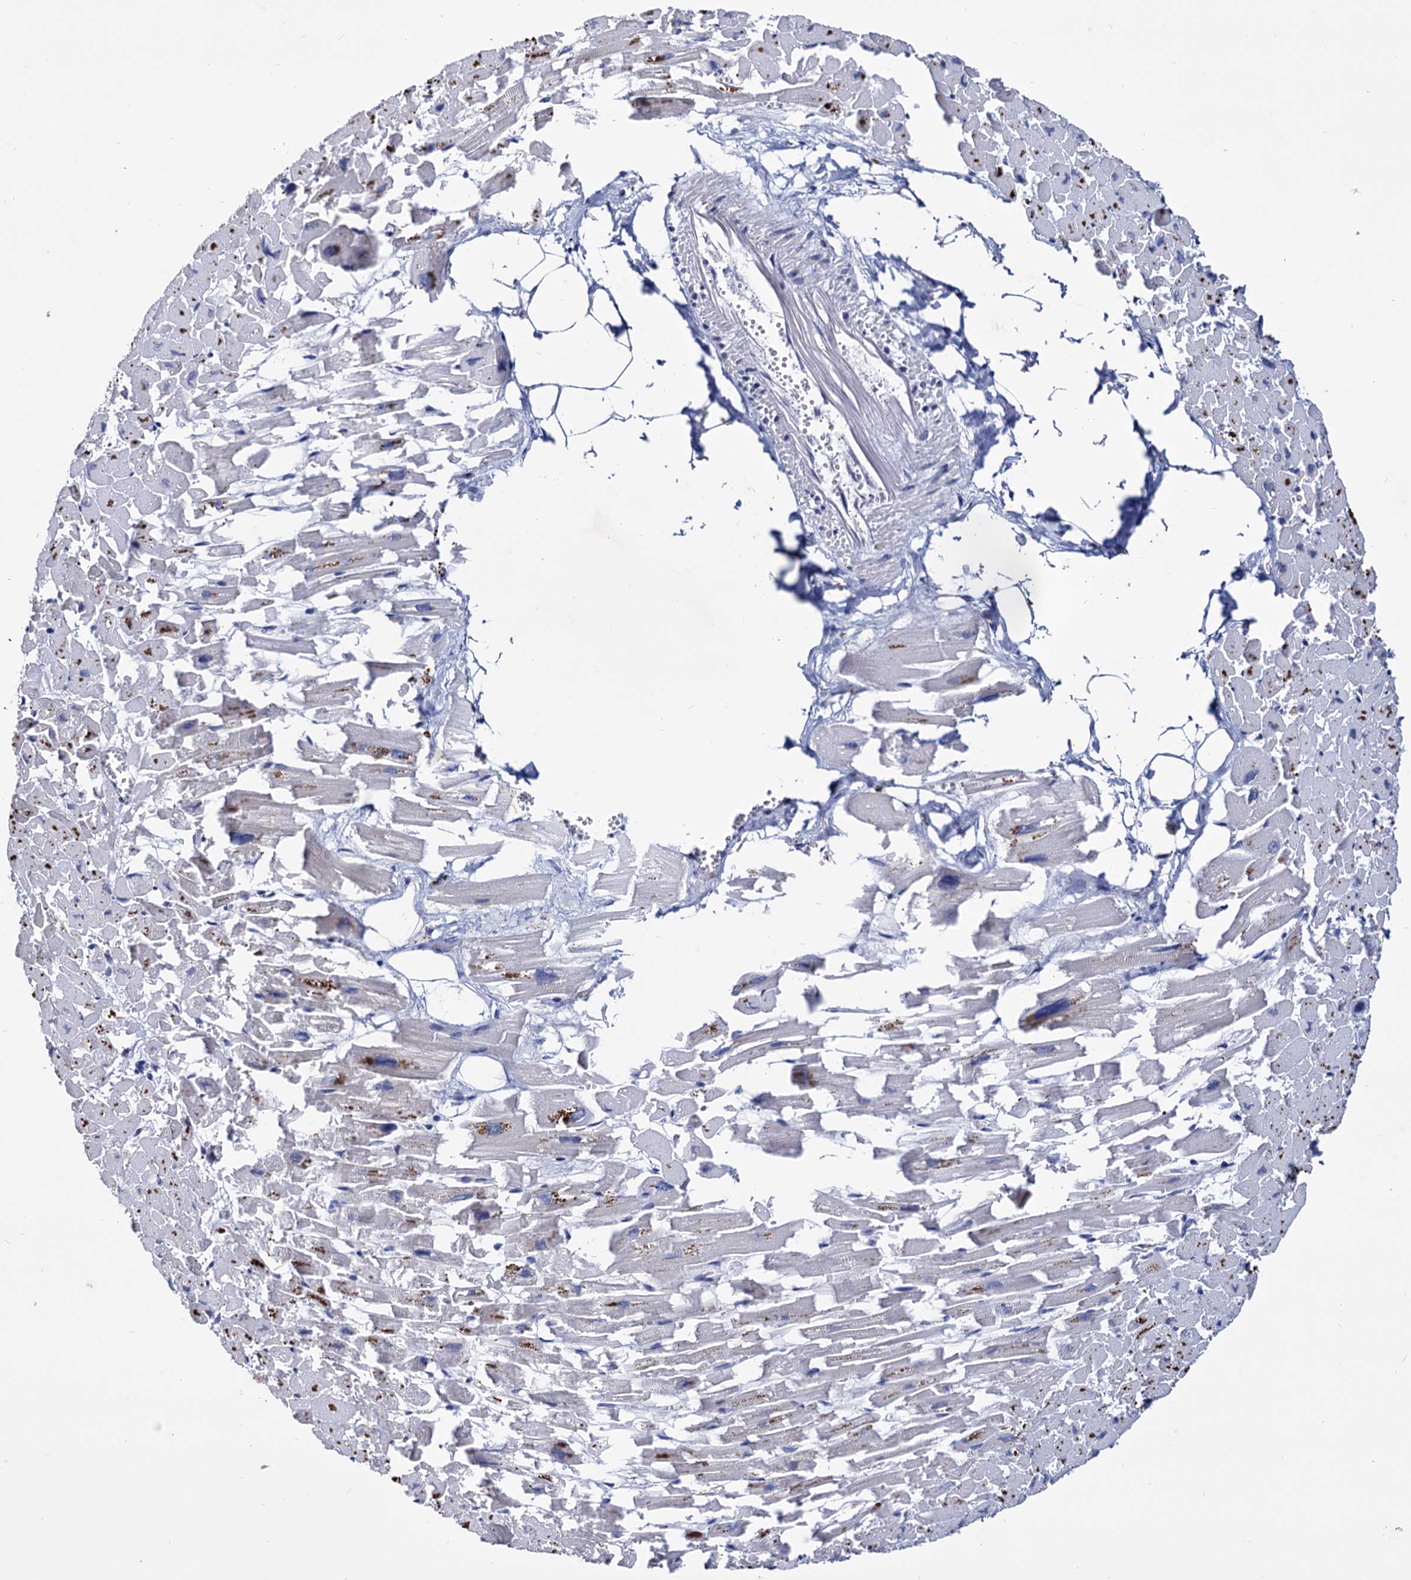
{"staining": {"intensity": "moderate", "quantity": "25%-75%", "location": "cytoplasmic/membranous"}, "tissue": "heart muscle", "cell_type": "Cardiomyocytes", "image_type": "normal", "snomed": [{"axis": "morphology", "description": "Normal tissue, NOS"}, {"axis": "topography", "description": "Heart"}], "caption": "DAB immunohistochemical staining of benign heart muscle displays moderate cytoplasmic/membranous protein positivity in approximately 25%-75% of cardiomyocytes. (IHC, brightfield microscopy, high magnification).", "gene": "NPAS4", "patient": {"sex": "female", "age": 64}}